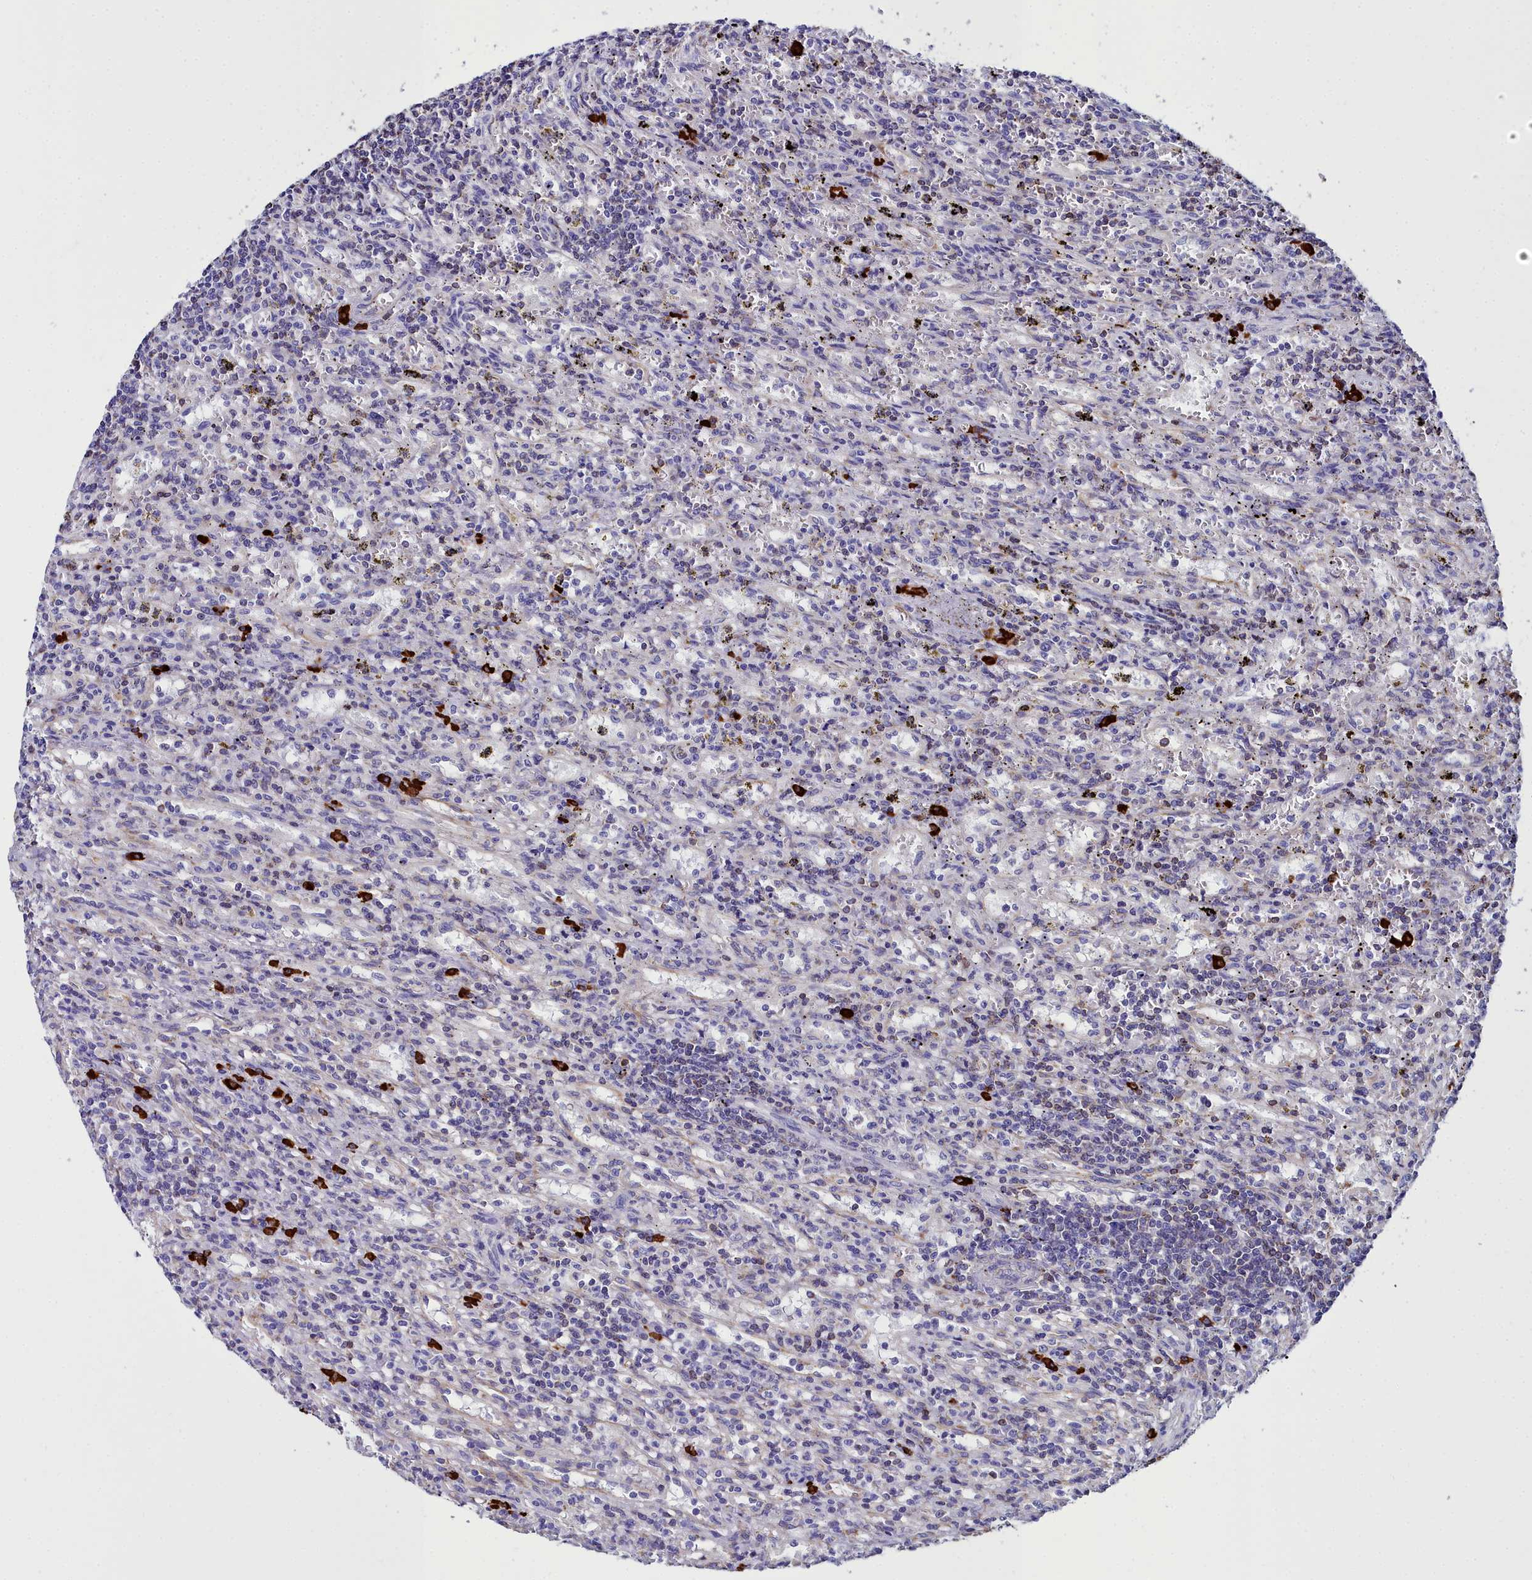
{"staining": {"intensity": "negative", "quantity": "none", "location": "none"}, "tissue": "lymphoma", "cell_type": "Tumor cells", "image_type": "cancer", "snomed": [{"axis": "morphology", "description": "Malignant lymphoma, non-Hodgkin's type, Low grade"}, {"axis": "topography", "description": "Spleen"}], "caption": "Low-grade malignant lymphoma, non-Hodgkin's type was stained to show a protein in brown. There is no significant positivity in tumor cells.", "gene": "TXNDC5", "patient": {"sex": "male", "age": 76}}